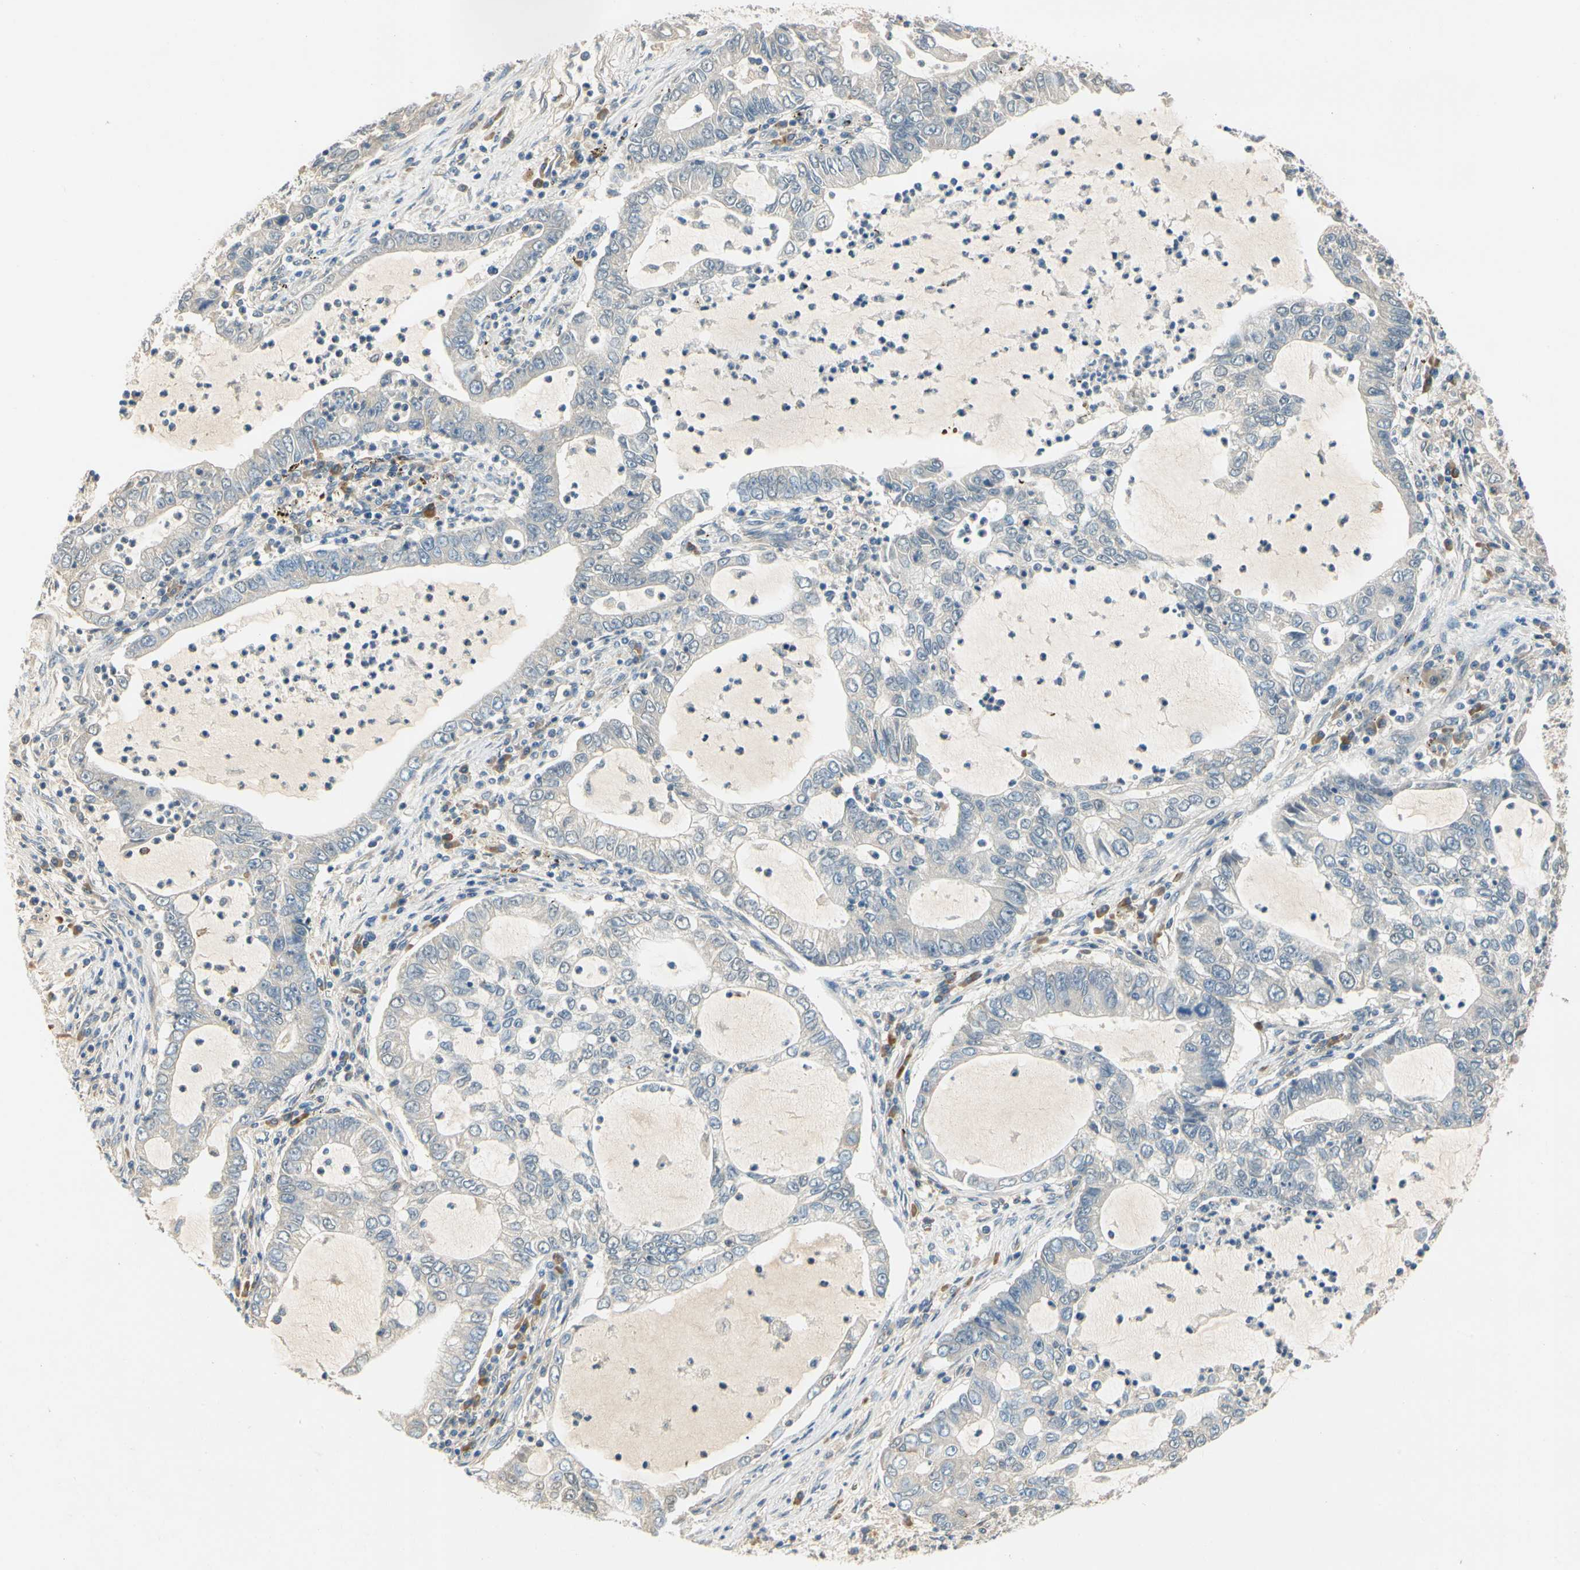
{"staining": {"intensity": "weak", "quantity": "25%-75%", "location": "cytoplasmic/membranous"}, "tissue": "lung cancer", "cell_type": "Tumor cells", "image_type": "cancer", "snomed": [{"axis": "morphology", "description": "Adenocarcinoma, NOS"}, {"axis": "topography", "description": "Lung"}], "caption": "Lung cancer (adenocarcinoma) stained for a protein (brown) demonstrates weak cytoplasmic/membranous positive staining in about 25%-75% of tumor cells.", "gene": "WIPI1", "patient": {"sex": "female", "age": 51}}